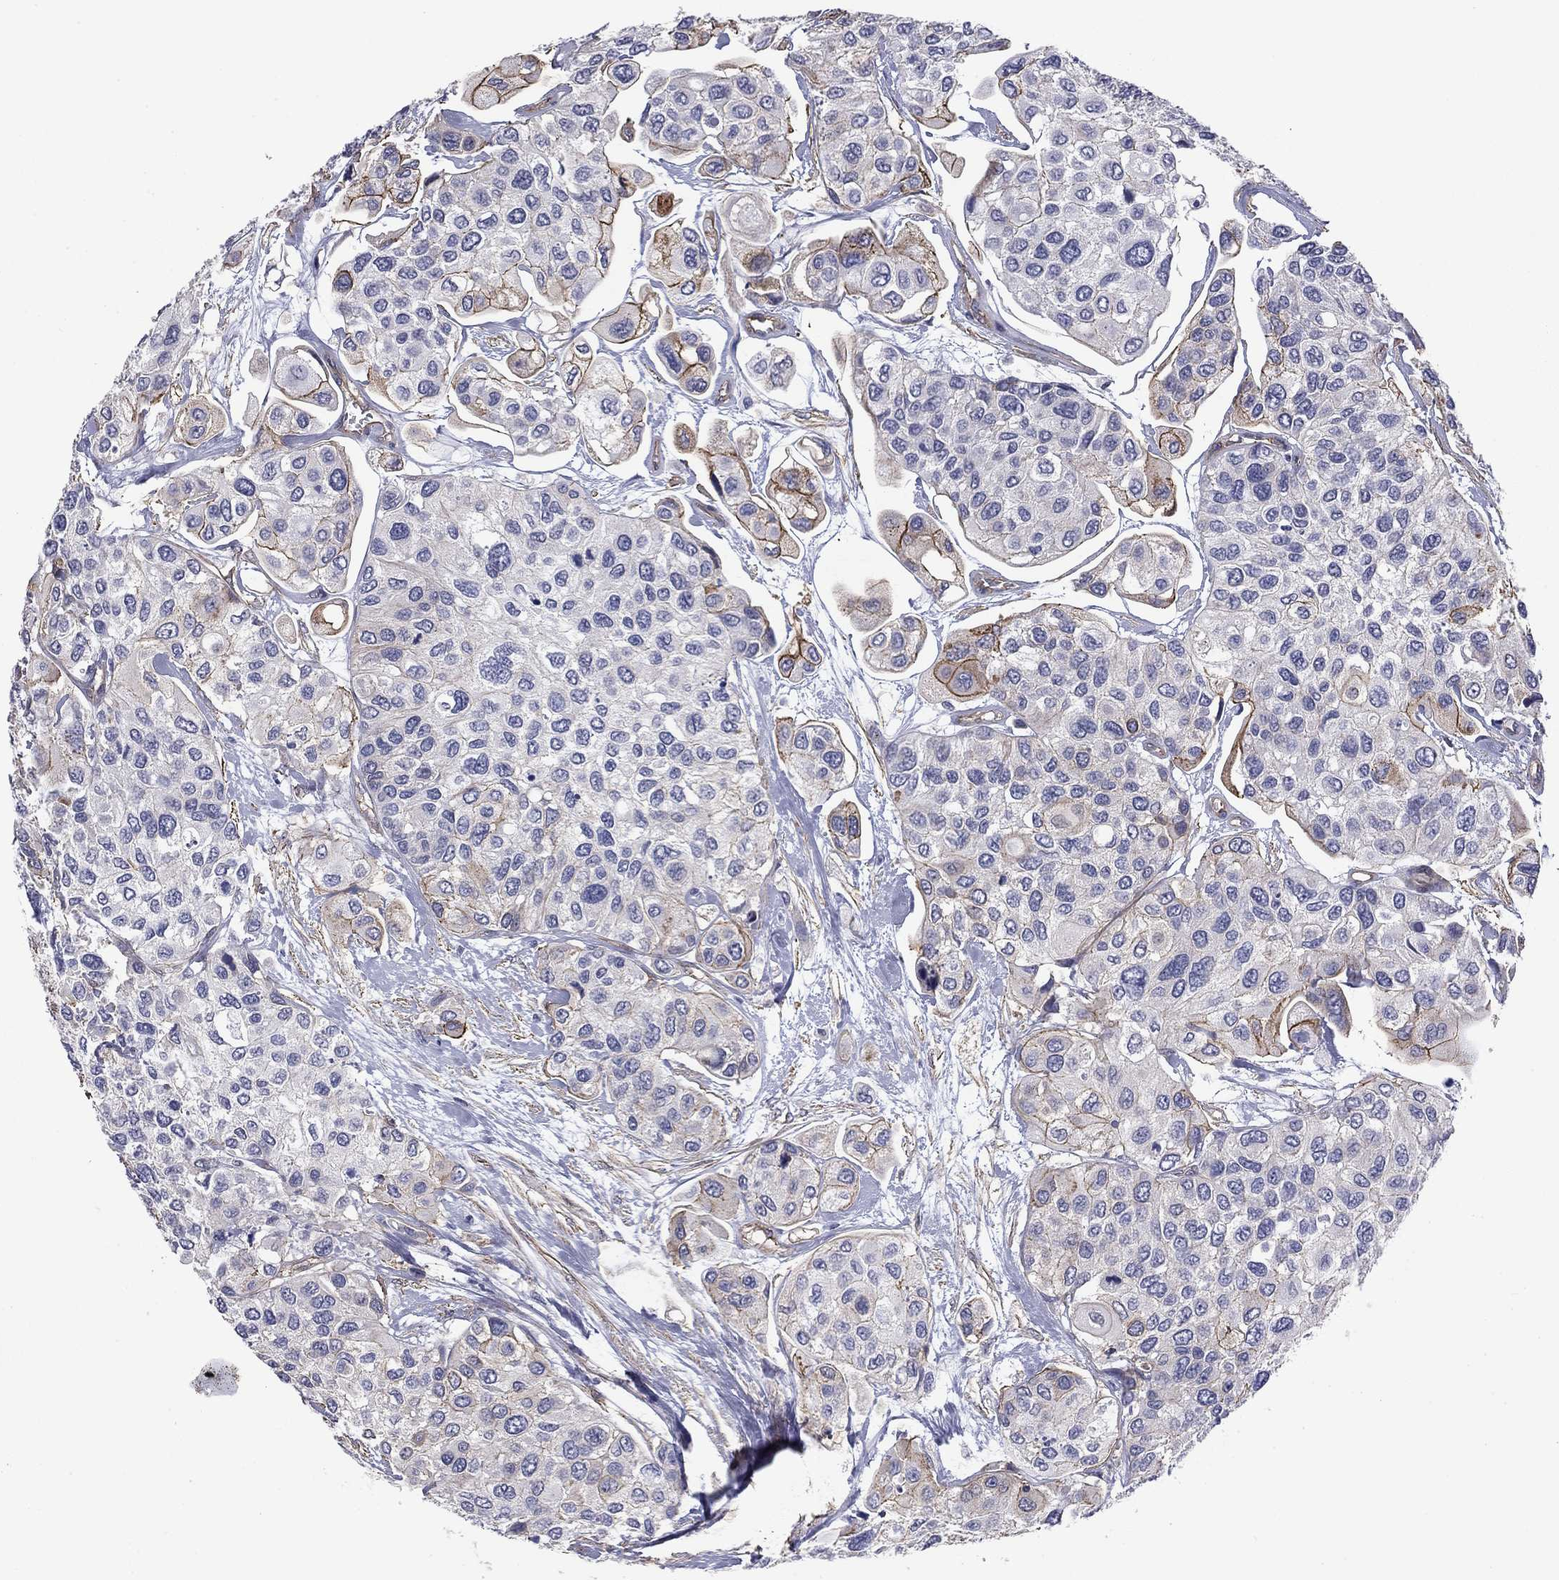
{"staining": {"intensity": "strong", "quantity": "<25%", "location": "cytoplasmic/membranous"}, "tissue": "urothelial cancer", "cell_type": "Tumor cells", "image_type": "cancer", "snomed": [{"axis": "morphology", "description": "Urothelial carcinoma, High grade"}, {"axis": "topography", "description": "Urinary bladder"}], "caption": "High-grade urothelial carcinoma stained with a brown dye shows strong cytoplasmic/membranous positive expression in approximately <25% of tumor cells.", "gene": "TCHH", "patient": {"sex": "male", "age": 77}}